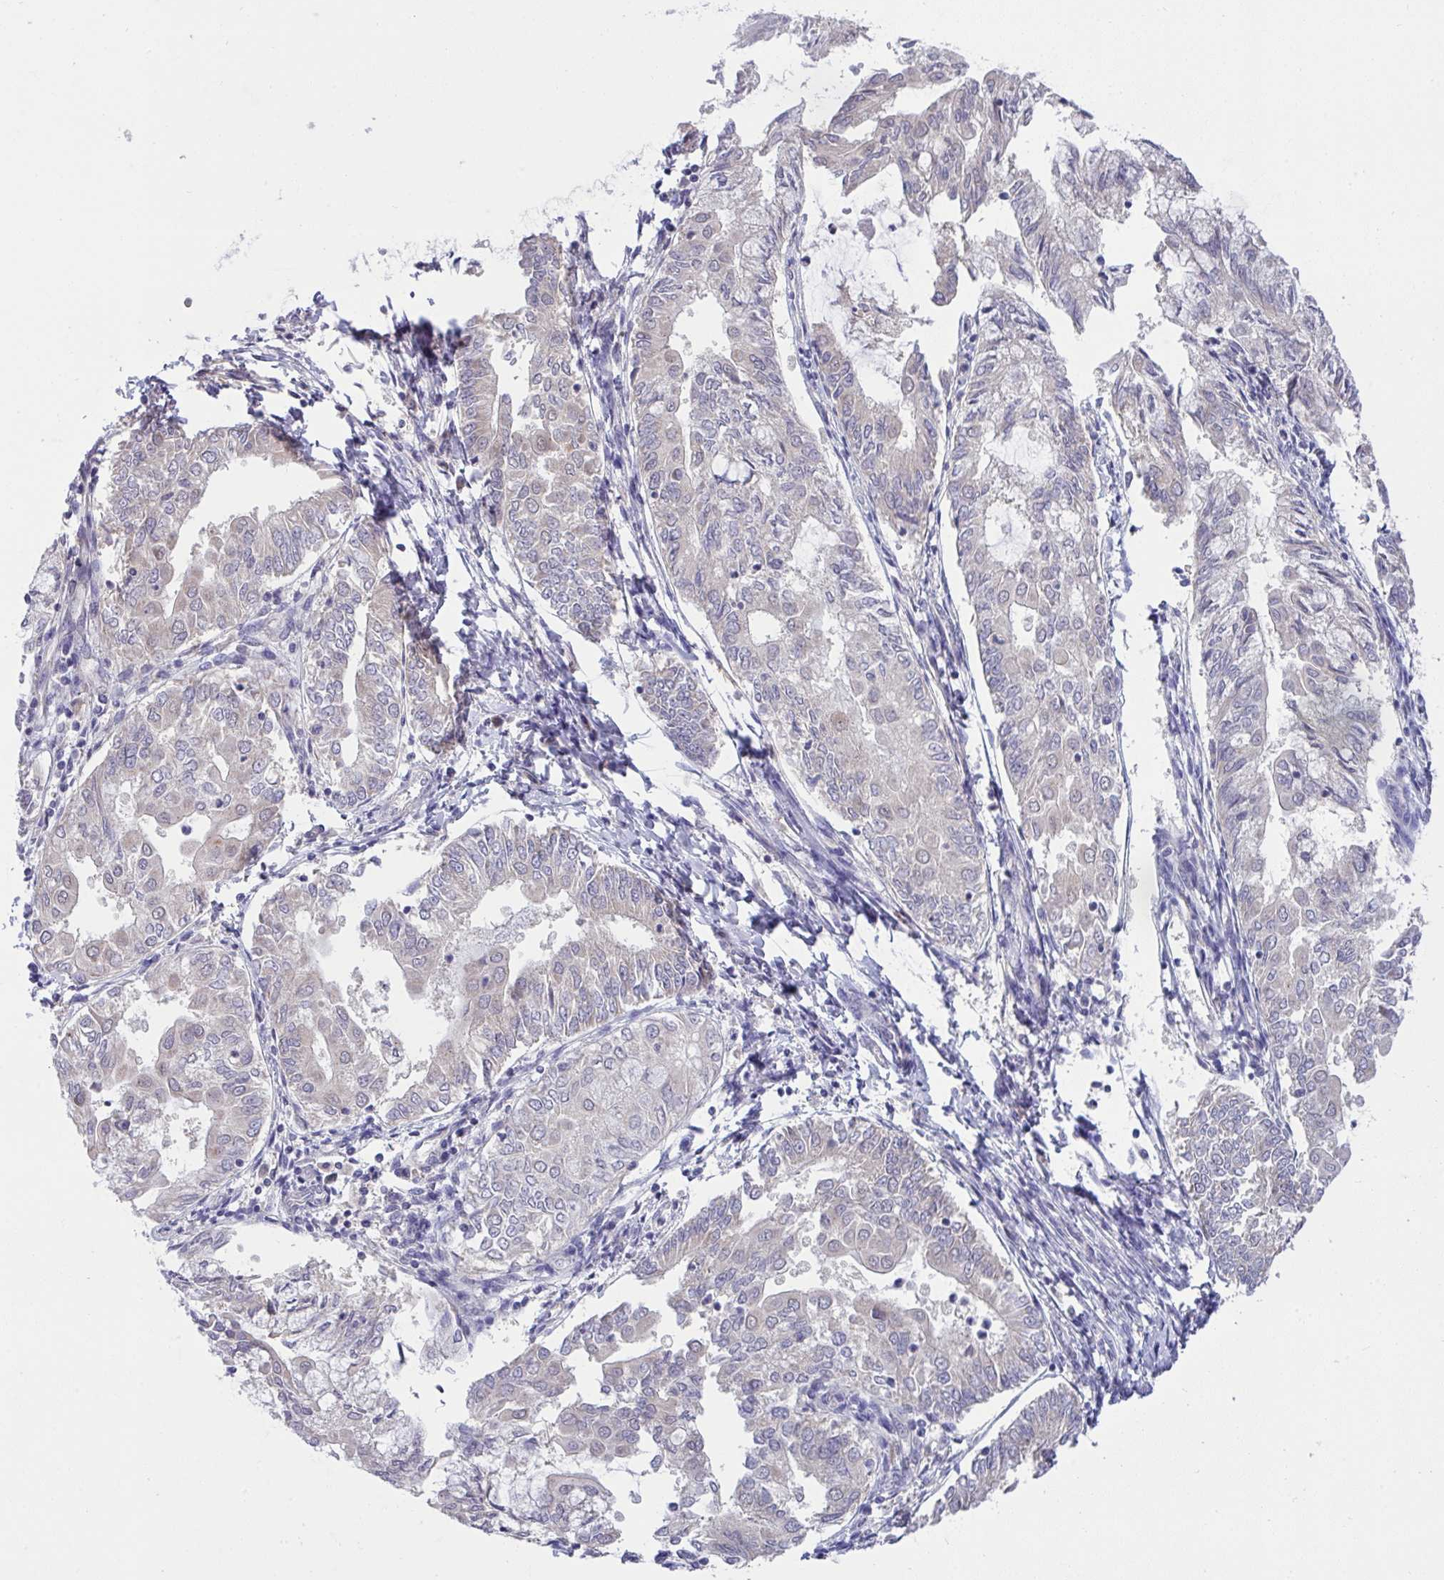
{"staining": {"intensity": "negative", "quantity": "none", "location": "none"}, "tissue": "endometrial cancer", "cell_type": "Tumor cells", "image_type": "cancer", "snomed": [{"axis": "morphology", "description": "Adenocarcinoma, NOS"}, {"axis": "topography", "description": "Endometrium"}], "caption": "A high-resolution photomicrograph shows immunohistochemistry (IHC) staining of endometrial cancer, which displays no significant positivity in tumor cells.", "gene": "TMEM41A", "patient": {"sex": "female", "age": 68}}